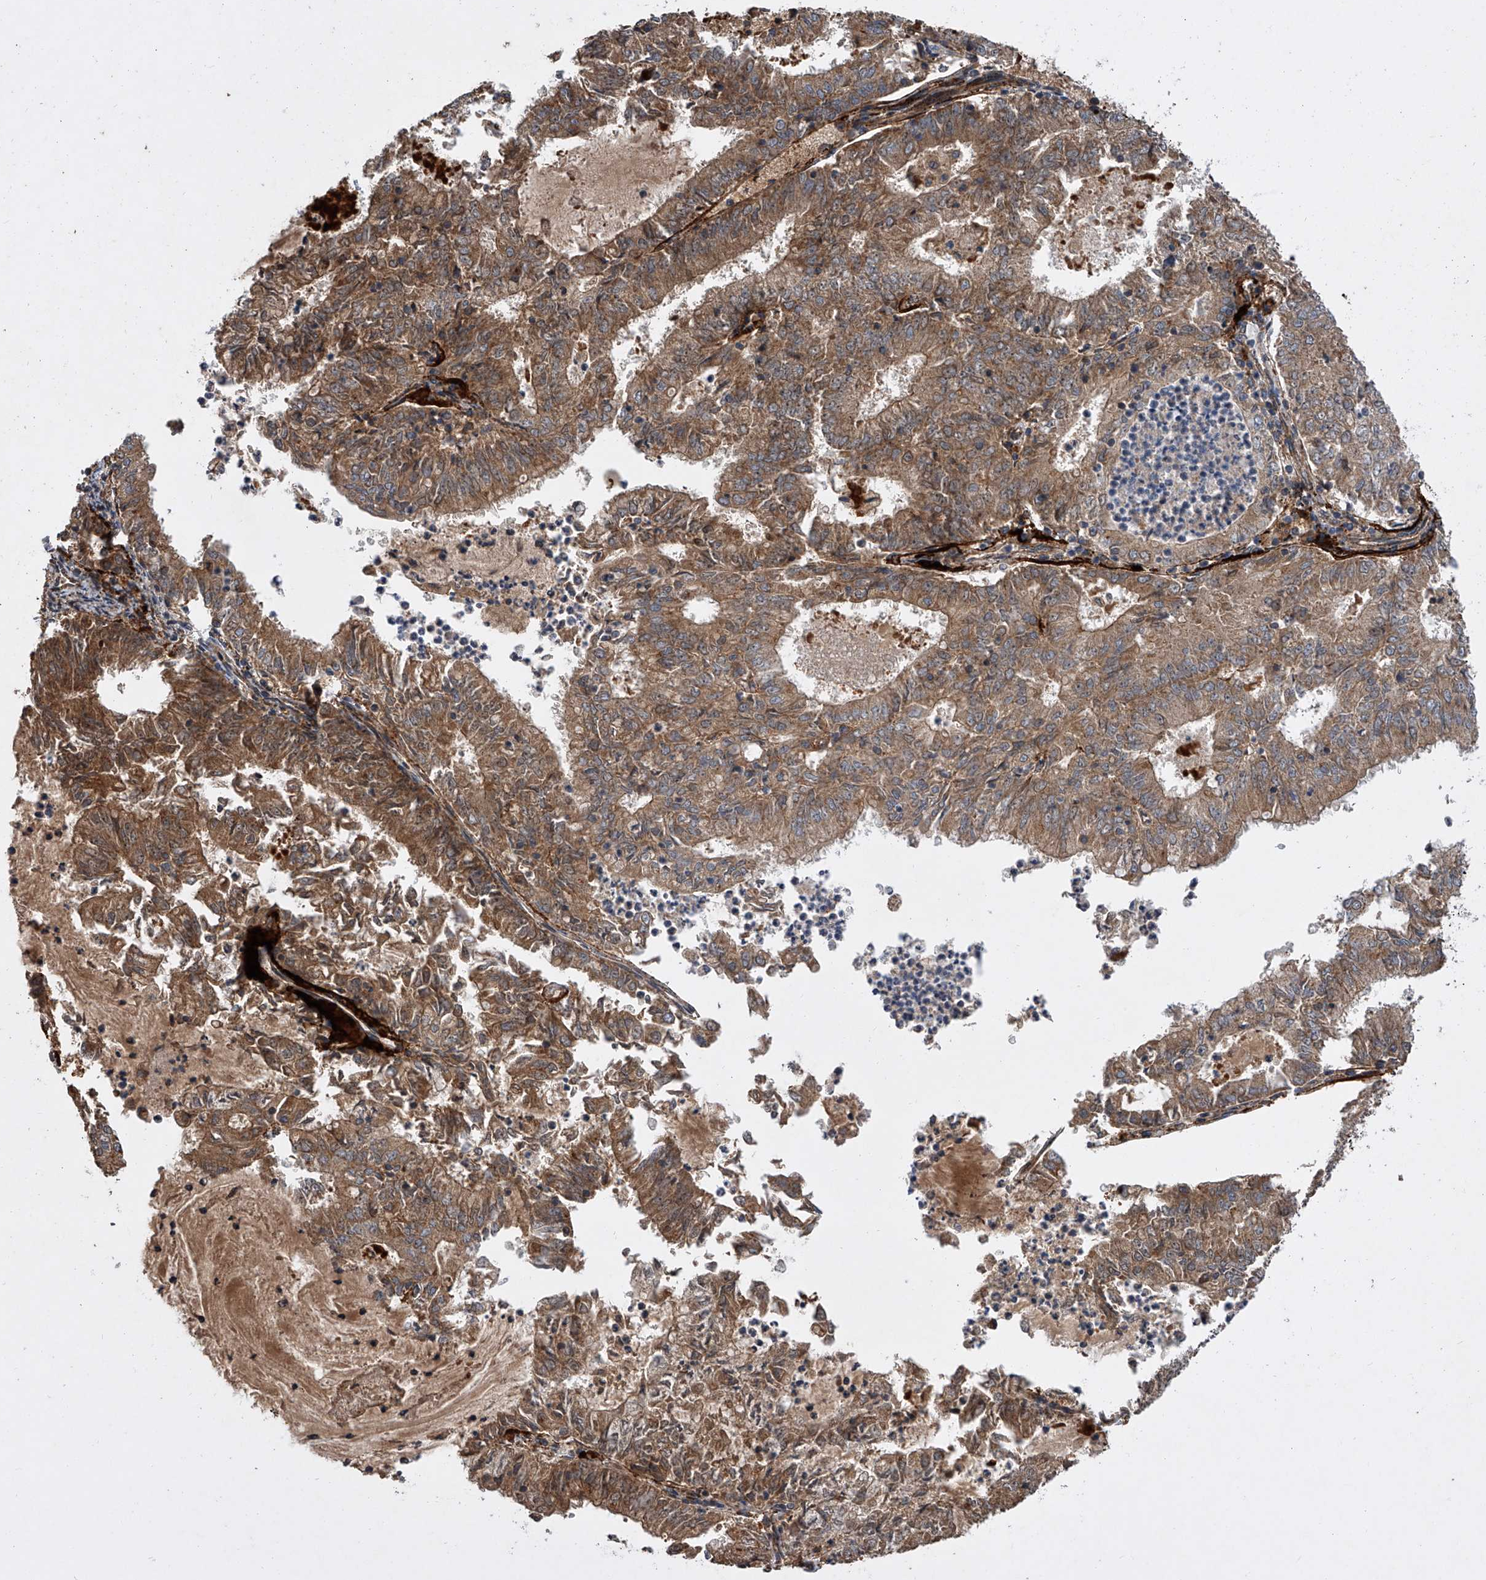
{"staining": {"intensity": "moderate", "quantity": ">75%", "location": "cytoplasmic/membranous"}, "tissue": "endometrial cancer", "cell_type": "Tumor cells", "image_type": "cancer", "snomed": [{"axis": "morphology", "description": "Adenocarcinoma, NOS"}, {"axis": "topography", "description": "Endometrium"}], "caption": "Human endometrial adenocarcinoma stained with a brown dye reveals moderate cytoplasmic/membranous positive expression in approximately >75% of tumor cells.", "gene": "USP47", "patient": {"sex": "female", "age": 57}}